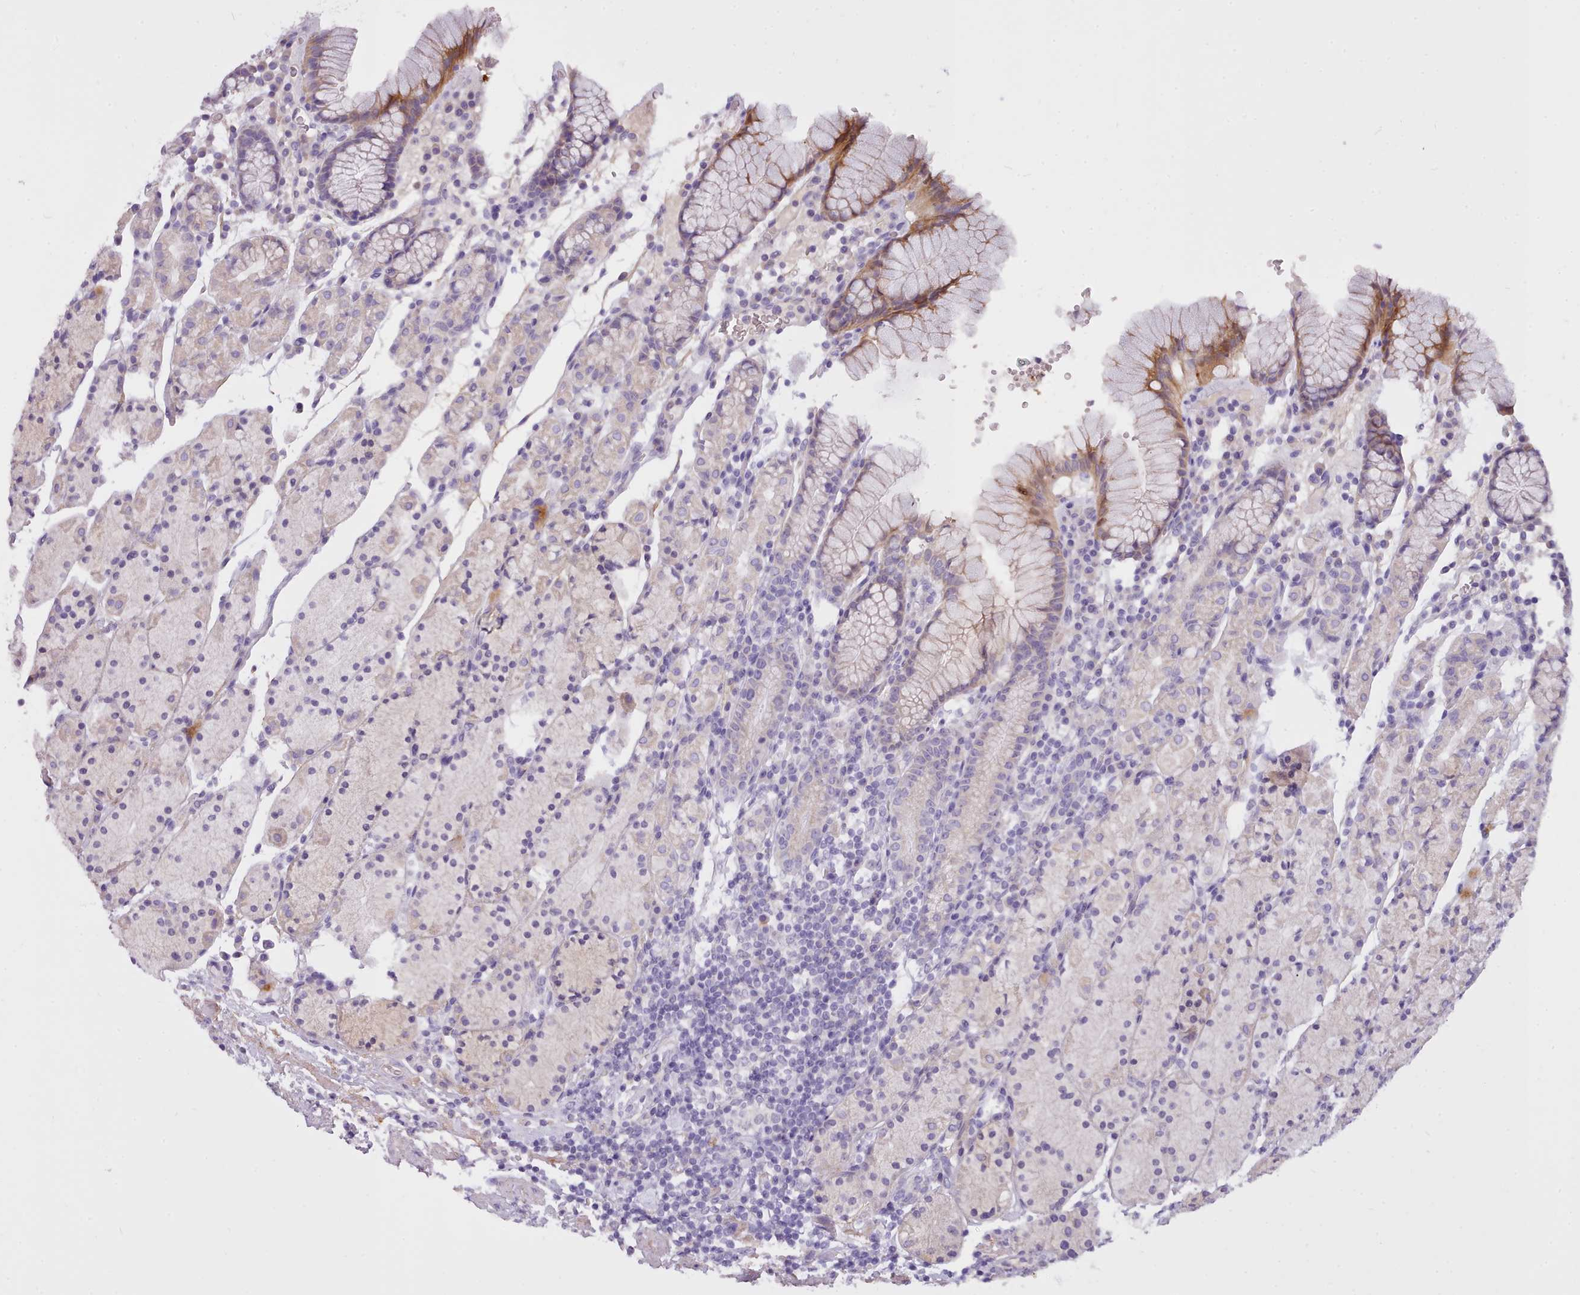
{"staining": {"intensity": "strong", "quantity": "<25%", "location": "cytoplasmic/membranous"}, "tissue": "stomach", "cell_type": "Glandular cells", "image_type": "normal", "snomed": [{"axis": "morphology", "description": "Normal tissue, NOS"}, {"axis": "topography", "description": "Stomach, upper"}, {"axis": "topography", "description": "Stomach"}], "caption": "Protein staining of benign stomach displays strong cytoplasmic/membranous staining in approximately <25% of glandular cells.", "gene": "CYP2A13", "patient": {"sex": "male", "age": 62}}